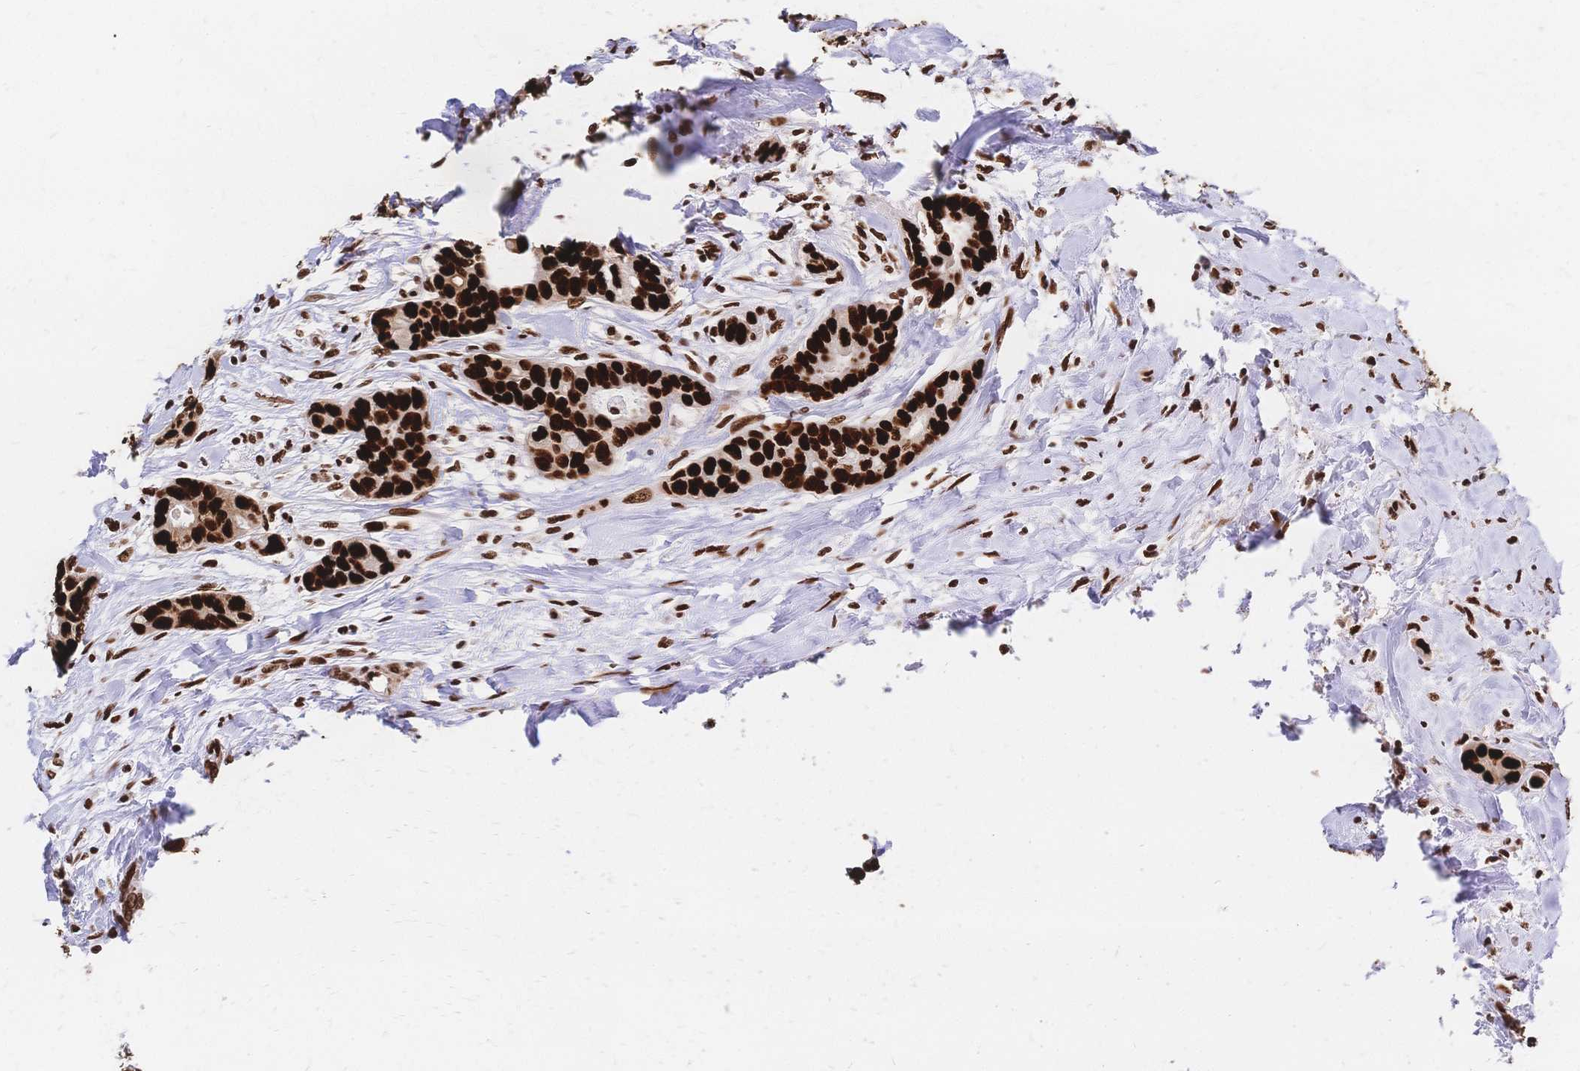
{"staining": {"intensity": "strong", "quantity": ">75%", "location": "nuclear"}, "tissue": "breast cancer", "cell_type": "Tumor cells", "image_type": "cancer", "snomed": [{"axis": "morphology", "description": "Duct carcinoma"}, {"axis": "topography", "description": "Breast"}], "caption": "Immunohistochemical staining of human breast infiltrating ductal carcinoma demonstrates high levels of strong nuclear protein expression in approximately >75% of tumor cells.", "gene": "HDGF", "patient": {"sex": "female", "age": 45}}